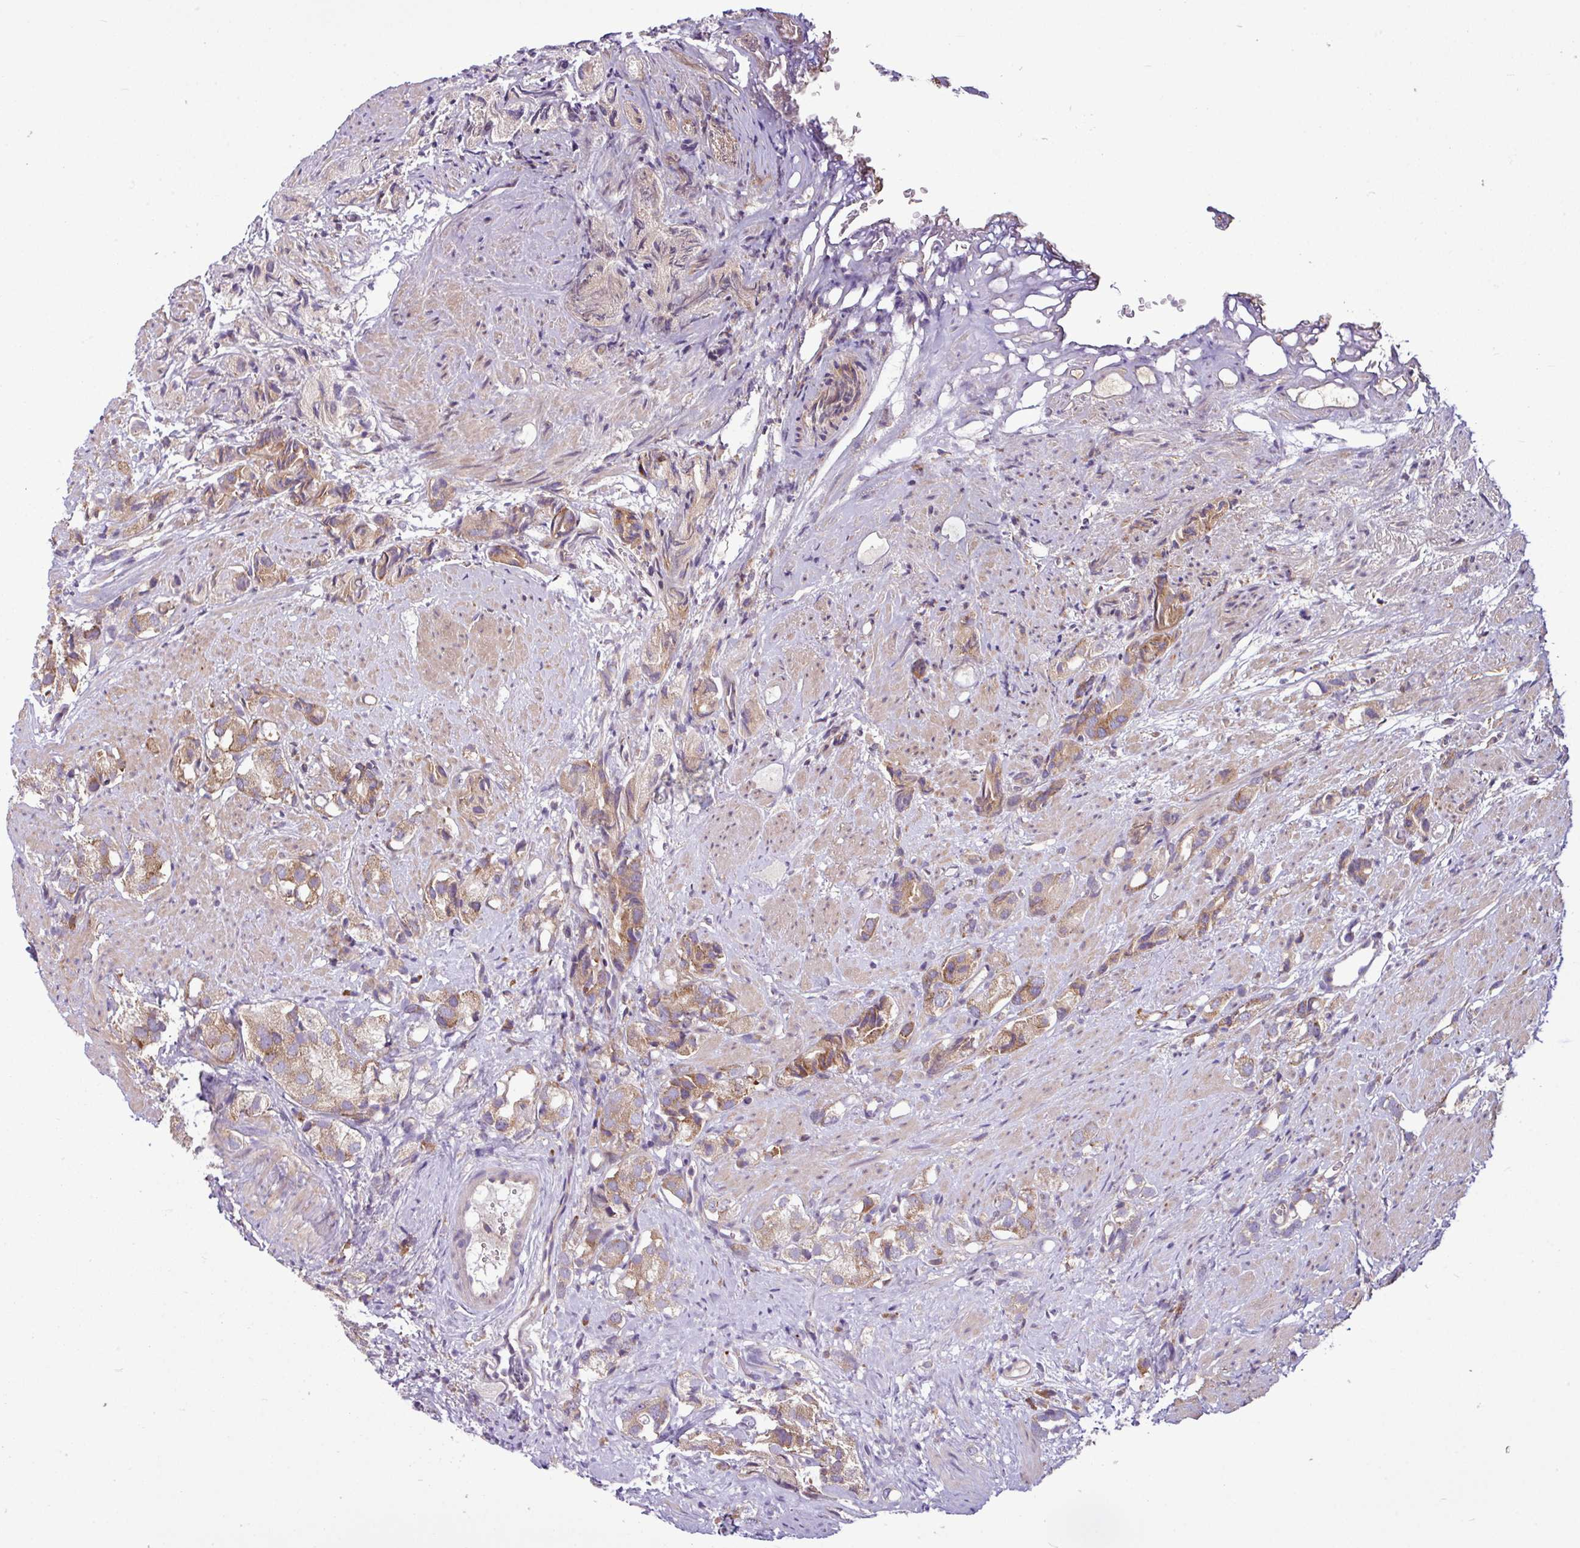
{"staining": {"intensity": "moderate", "quantity": ">75%", "location": "cytoplasmic/membranous"}, "tissue": "prostate cancer", "cell_type": "Tumor cells", "image_type": "cancer", "snomed": [{"axis": "morphology", "description": "Adenocarcinoma, High grade"}, {"axis": "topography", "description": "Prostate"}], "caption": "This image demonstrates immunohistochemistry staining of human prostate cancer (adenocarcinoma (high-grade)), with medium moderate cytoplasmic/membranous positivity in approximately >75% of tumor cells.", "gene": "MROH2A", "patient": {"sex": "male", "age": 82}}